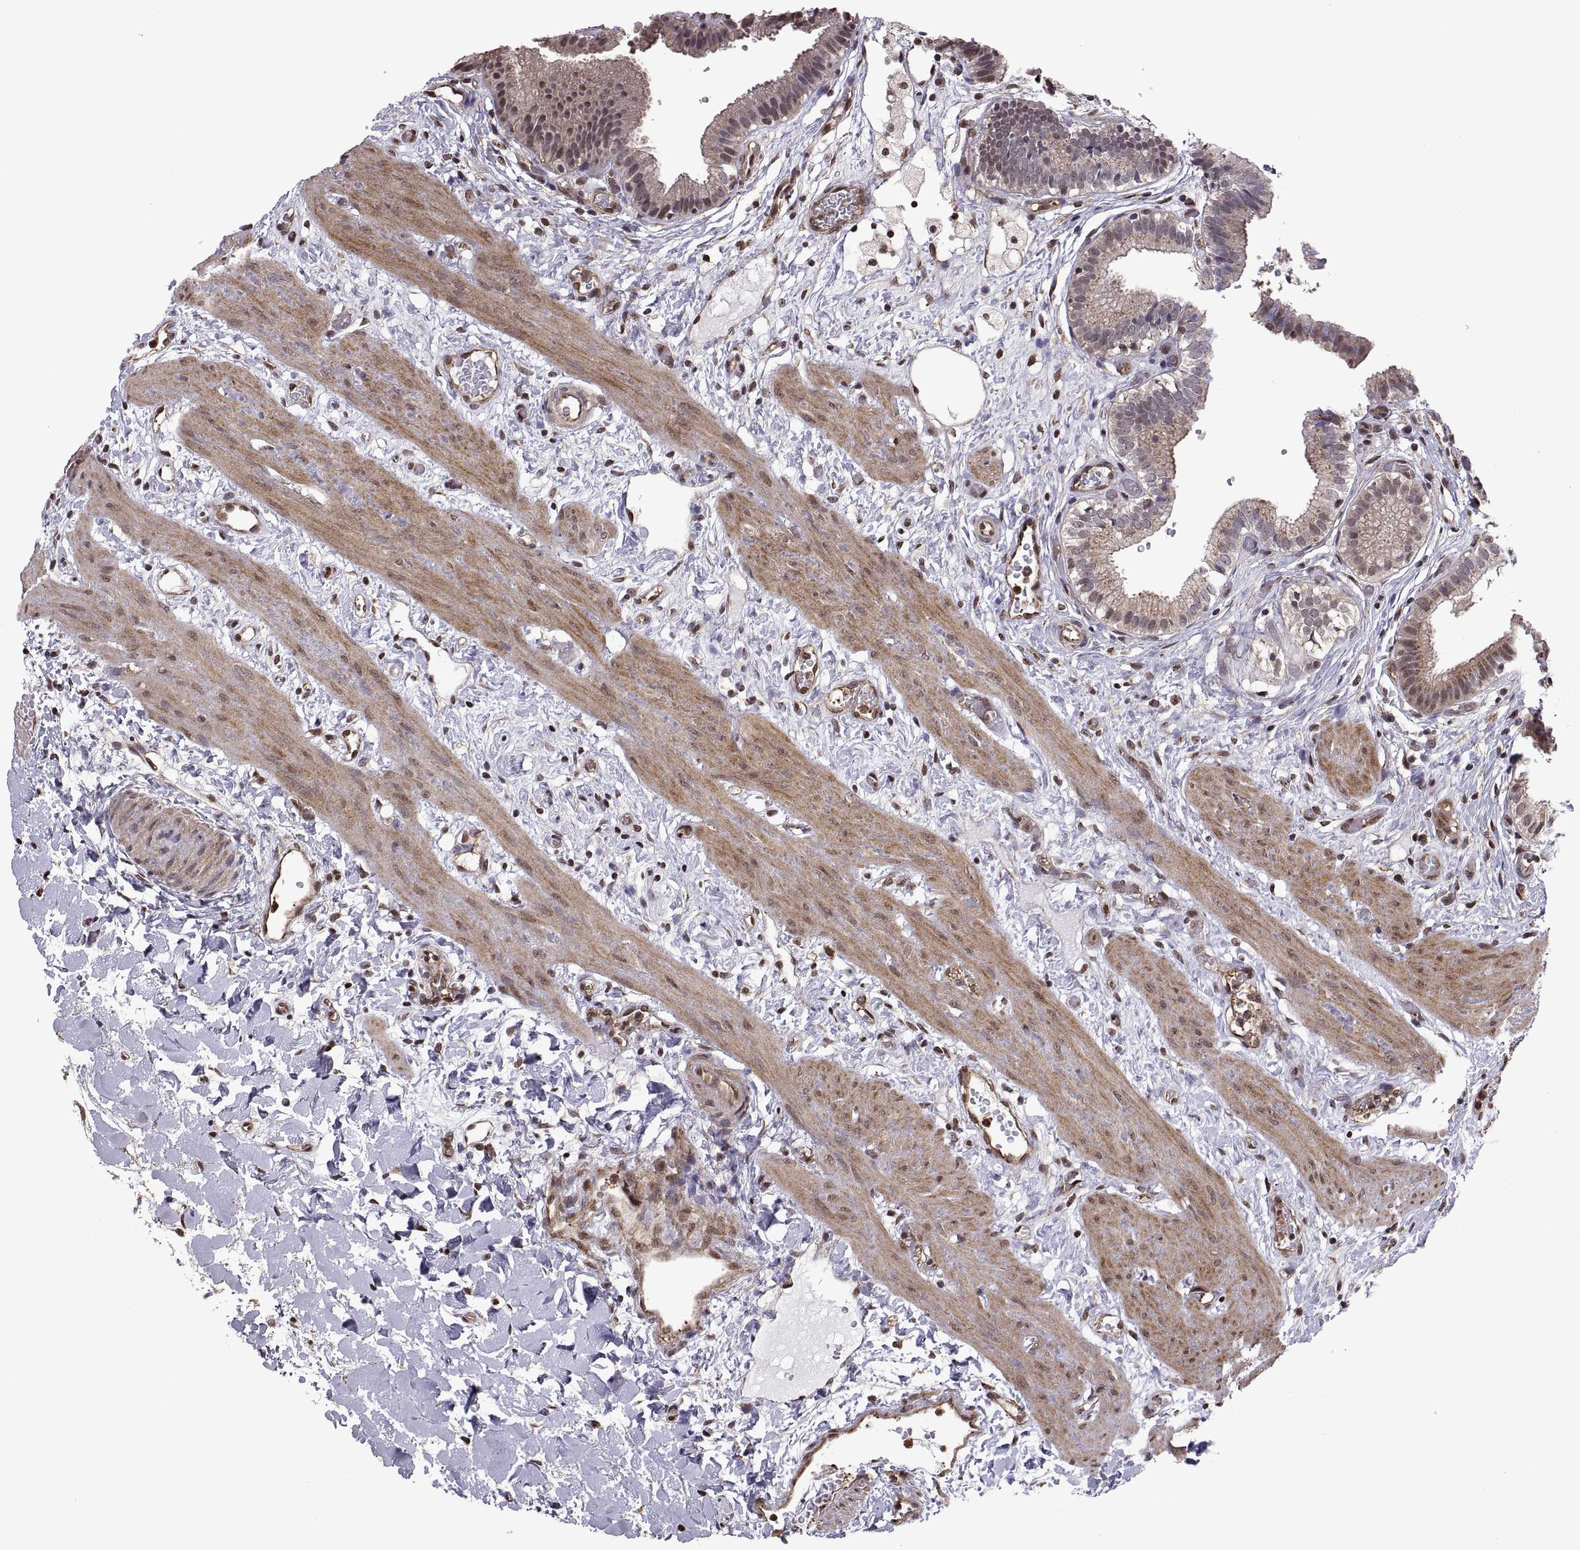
{"staining": {"intensity": "moderate", "quantity": "25%-75%", "location": "cytoplasmic/membranous"}, "tissue": "gallbladder", "cell_type": "Glandular cells", "image_type": "normal", "snomed": [{"axis": "morphology", "description": "Normal tissue, NOS"}, {"axis": "topography", "description": "Gallbladder"}], "caption": "IHC staining of normal gallbladder, which exhibits medium levels of moderate cytoplasmic/membranous staining in approximately 25%-75% of glandular cells indicating moderate cytoplasmic/membranous protein expression. The staining was performed using DAB (3,3'-diaminobenzidine) (brown) for protein detection and nuclei were counterstained in hematoxylin (blue).", "gene": "ARRB1", "patient": {"sex": "female", "age": 24}}